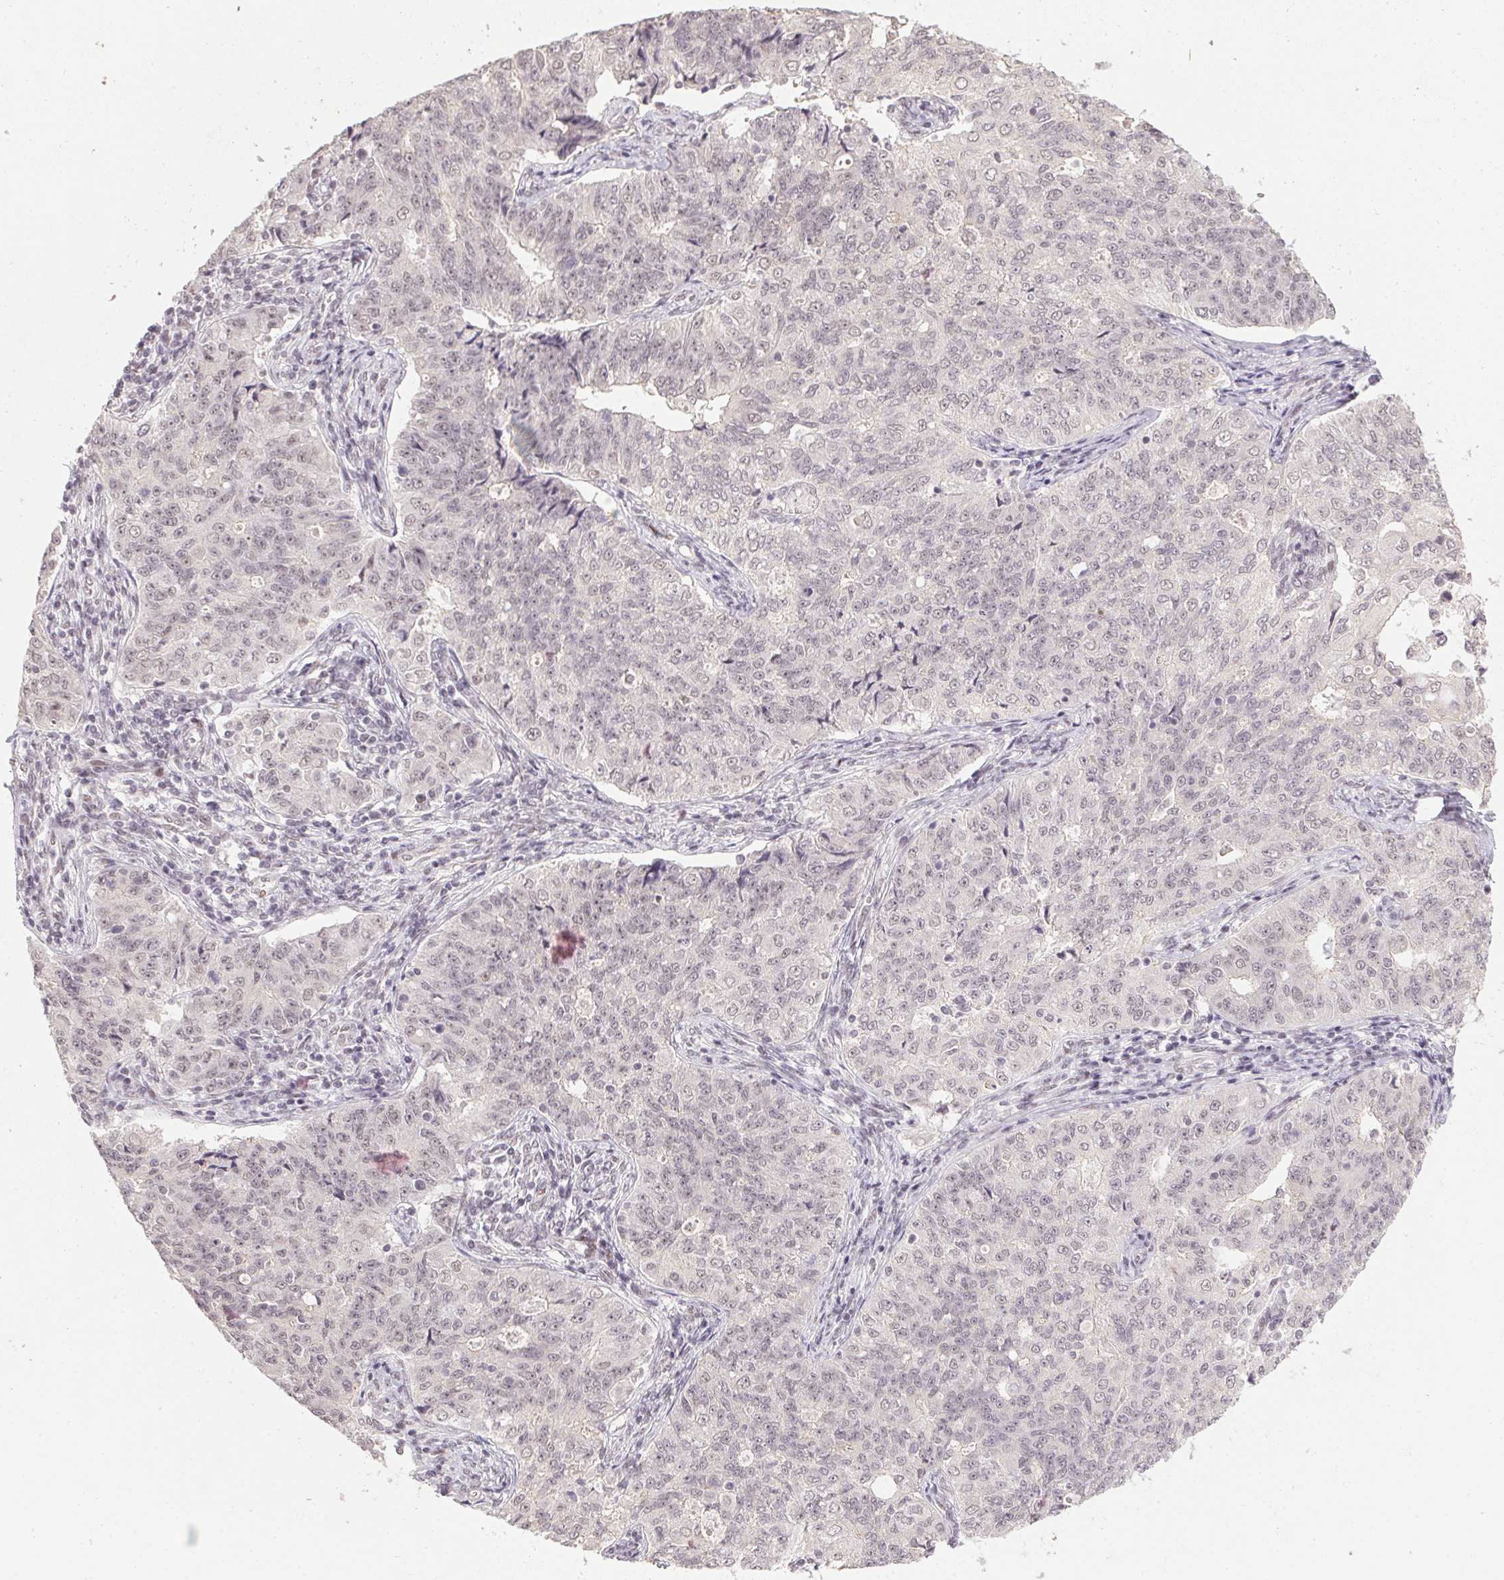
{"staining": {"intensity": "weak", "quantity": ">75%", "location": "nuclear"}, "tissue": "endometrial cancer", "cell_type": "Tumor cells", "image_type": "cancer", "snomed": [{"axis": "morphology", "description": "Adenocarcinoma, NOS"}, {"axis": "topography", "description": "Endometrium"}], "caption": "The immunohistochemical stain highlights weak nuclear positivity in tumor cells of endometrial cancer tissue.", "gene": "KDM4D", "patient": {"sex": "female", "age": 43}}